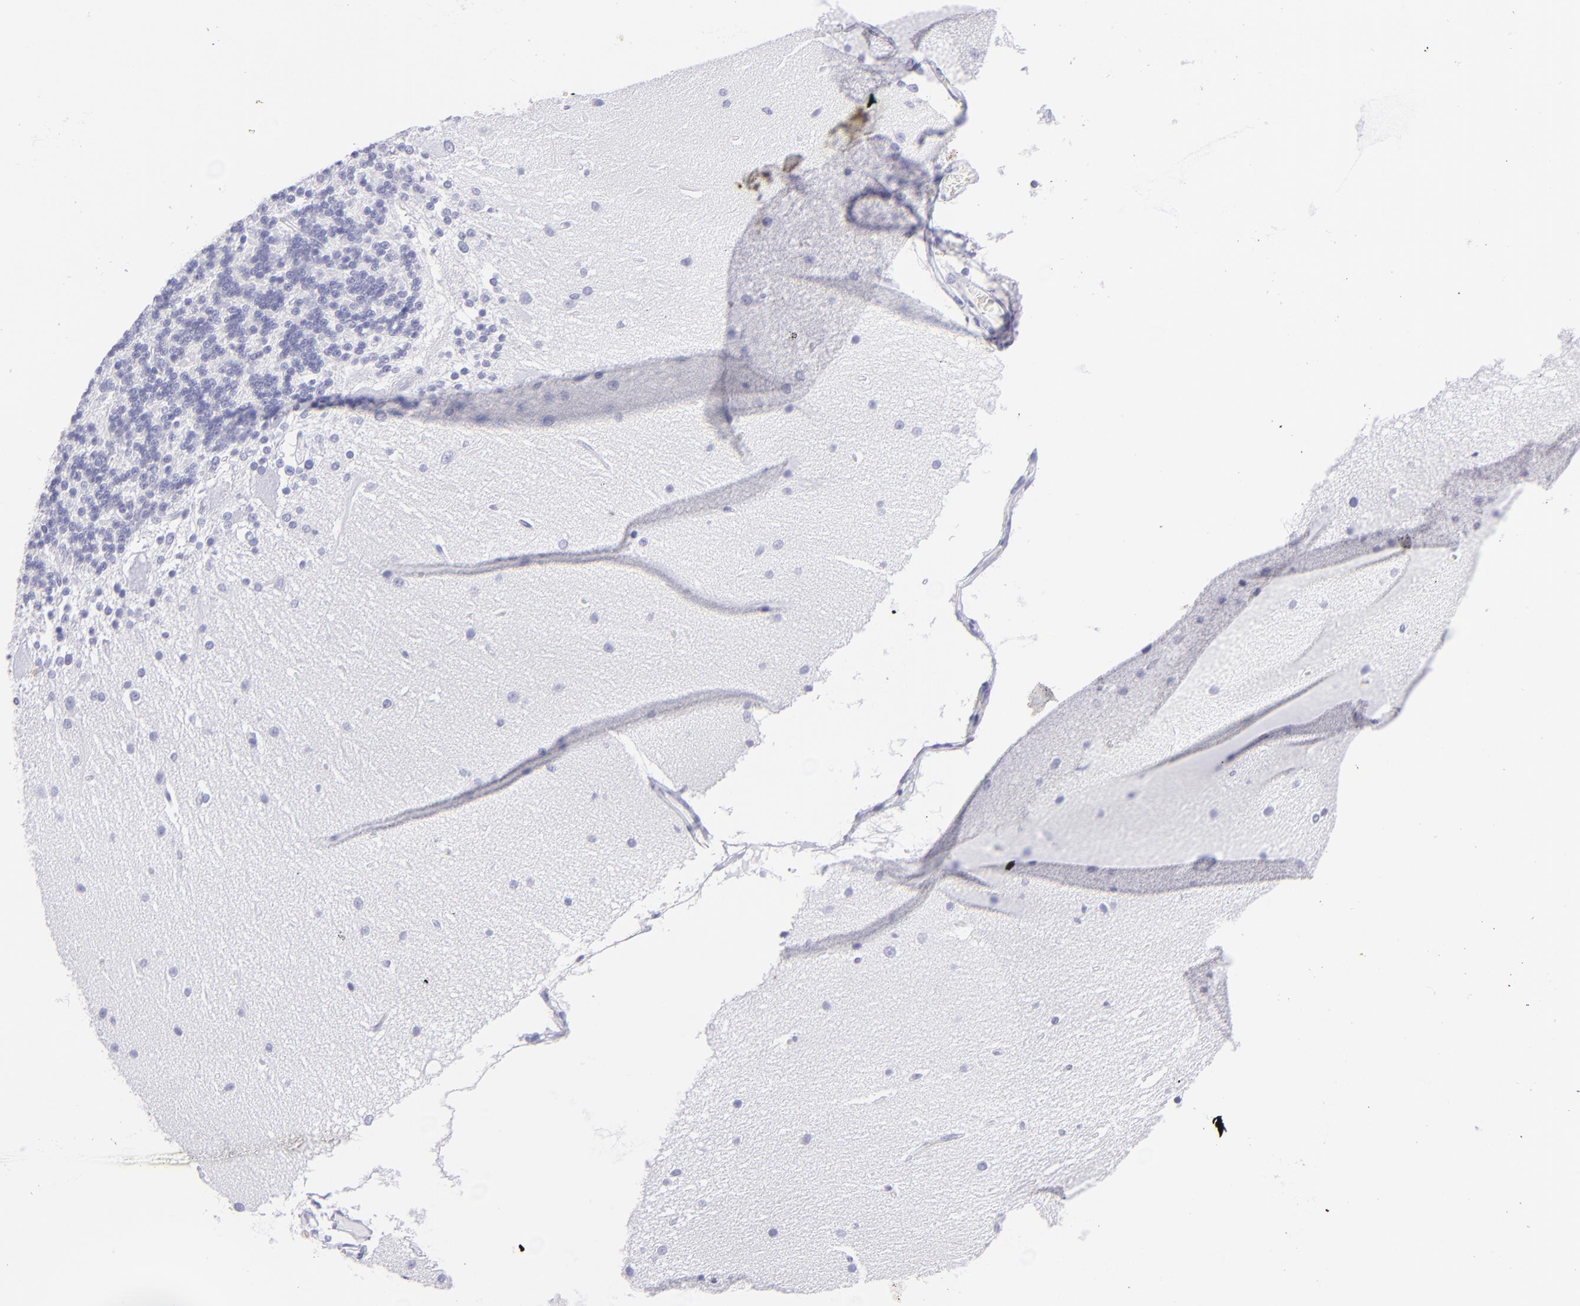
{"staining": {"intensity": "negative", "quantity": "none", "location": "none"}, "tissue": "cerebellum", "cell_type": "Cells in granular layer", "image_type": "normal", "snomed": [{"axis": "morphology", "description": "Normal tissue, NOS"}, {"axis": "topography", "description": "Cerebellum"}], "caption": "High power microscopy micrograph of an immunohistochemistry histopathology image of benign cerebellum, revealing no significant expression in cells in granular layer.", "gene": "PIP", "patient": {"sex": "female", "age": 54}}